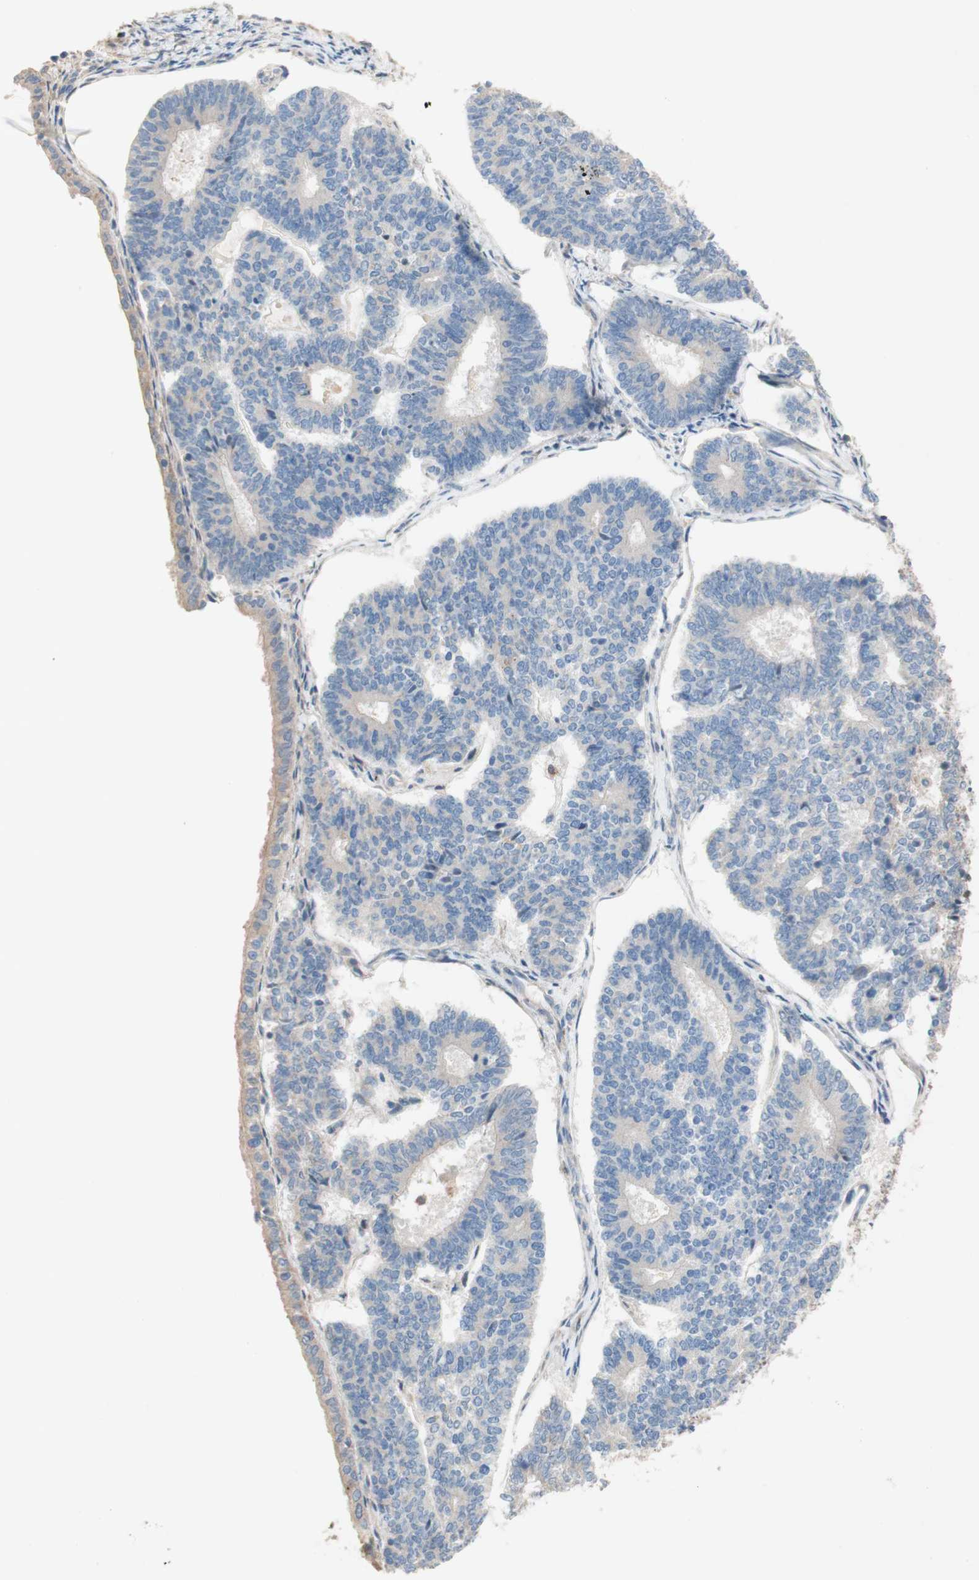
{"staining": {"intensity": "negative", "quantity": "none", "location": "none"}, "tissue": "endometrial cancer", "cell_type": "Tumor cells", "image_type": "cancer", "snomed": [{"axis": "morphology", "description": "Adenocarcinoma, NOS"}, {"axis": "topography", "description": "Endometrium"}], "caption": "Endometrial cancer was stained to show a protein in brown. There is no significant expression in tumor cells. (Immunohistochemistry, brightfield microscopy, high magnification).", "gene": "PTPN21", "patient": {"sex": "female", "age": 70}}